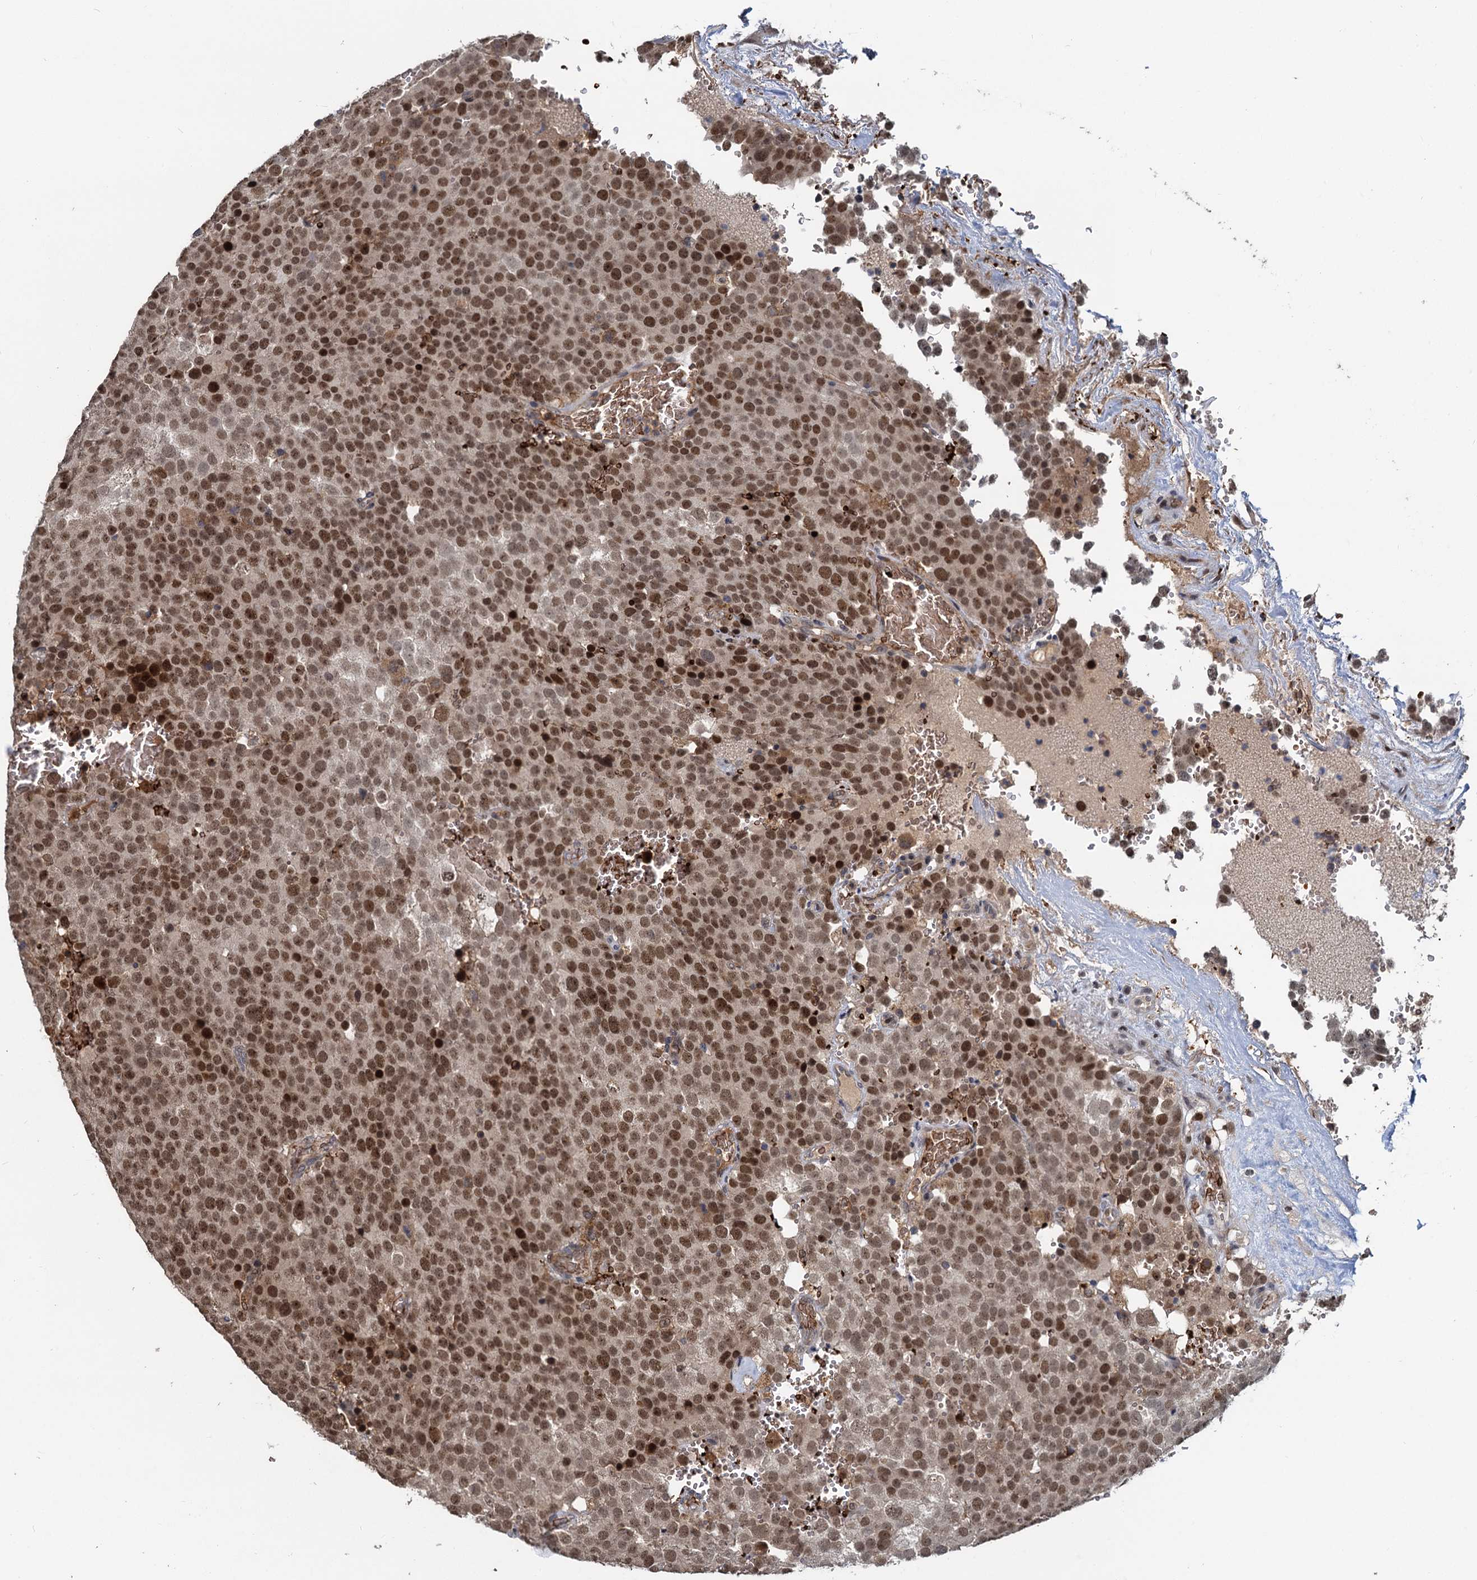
{"staining": {"intensity": "moderate", "quantity": ">75%", "location": "nuclear"}, "tissue": "testis cancer", "cell_type": "Tumor cells", "image_type": "cancer", "snomed": [{"axis": "morphology", "description": "Seminoma, NOS"}, {"axis": "topography", "description": "Testis"}], "caption": "An immunohistochemistry (IHC) photomicrograph of neoplastic tissue is shown. Protein staining in brown highlights moderate nuclear positivity in testis cancer (seminoma) within tumor cells.", "gene": "FANCI", "patient": {"sex": "male", "age": 71}}